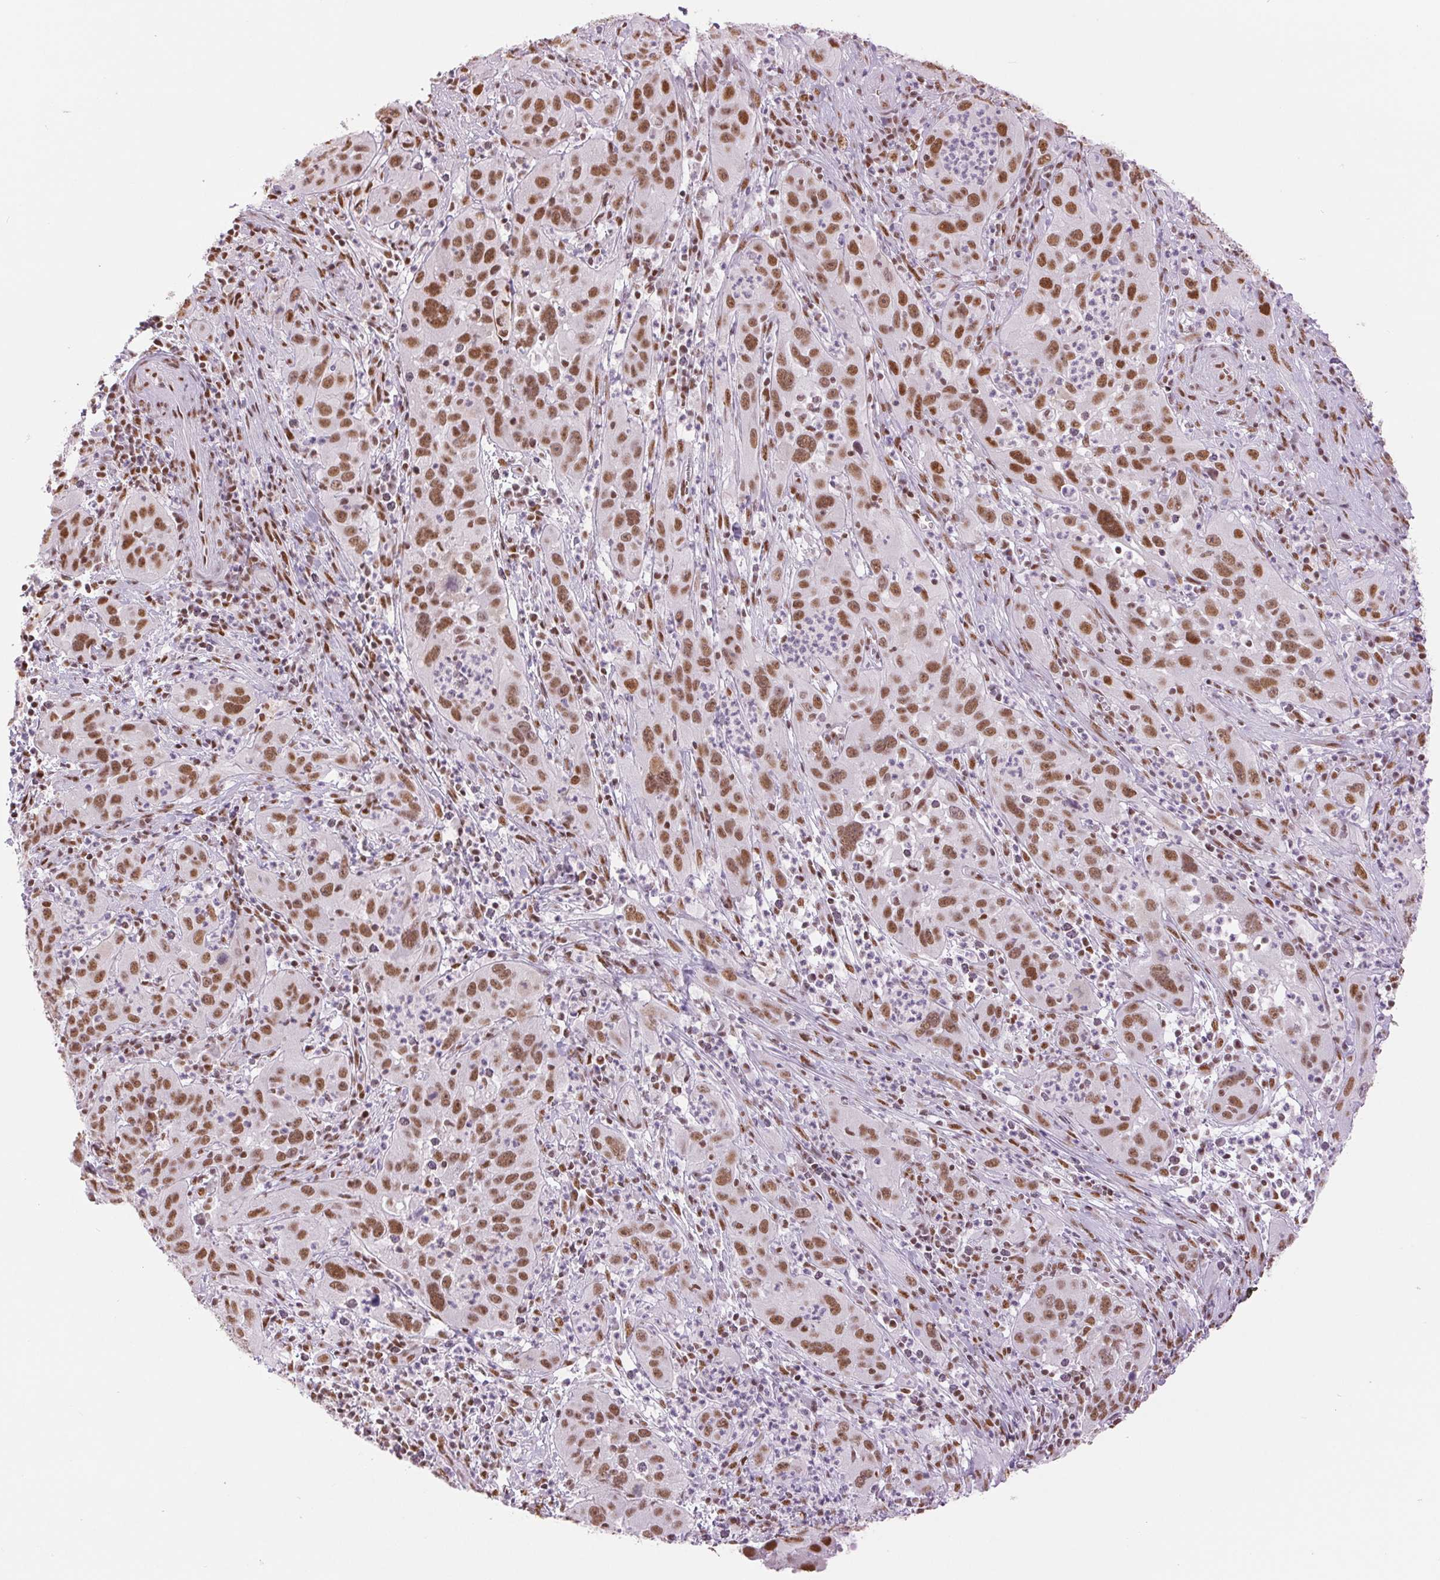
{"staining": {"intensity": "moderate", "quantity": ">75%", "location": "nuclear"}, "tissue": "cervical cancer", "cell_type": "Tumor cells", "image_type": "cancer", "snomed": [{"axis": "morphology", "description": "Squamous cell carcinoma, NOS"}, {"axis": "topography", "description": "Cervix"}], "caption": "The immunohistochemical stain labels moderate nuclear expression in tumor cells of cervical squamous cell carcinoma tissue.", "gene": "ZFR2", "patient": {"sex": "female", "age": 32}}